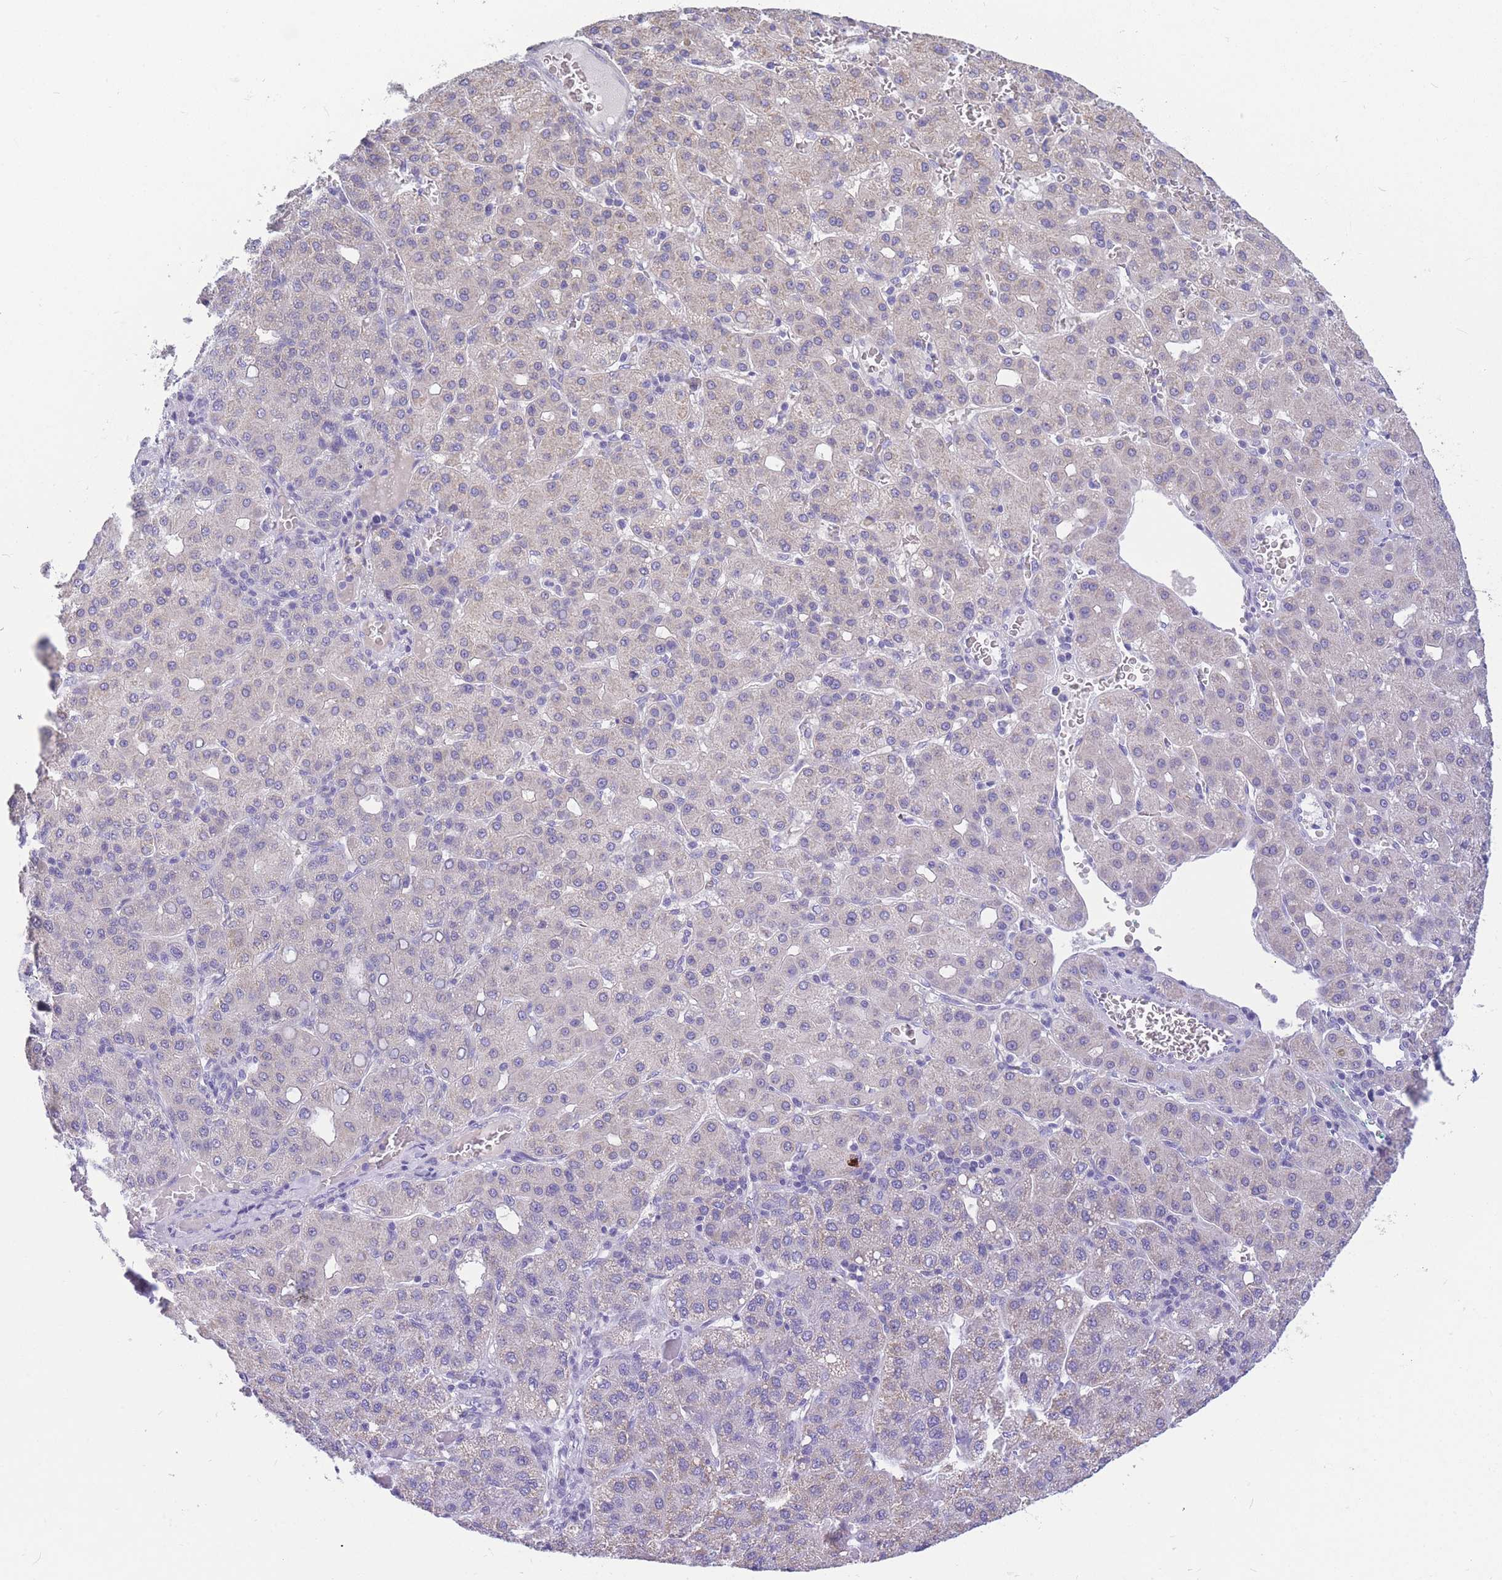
{"staining": {"intensity": "negative", "quantity": "none", "location": "none"}, "tissue": "liver cancer", "cell_type": "Tumor cells", "image_type": "cancer", "snomed": [{"axis": "morphology", "description": "Carcinoma, Hepatocellular, NOS"}, {"axis": "topography", "description": "Liver"}], "caption": "Human liver hepatocellular carcinoma stained for a protein using immunohistochemistry demonstrates no positivity in tumor cells.", "gene": "DHRS11", "patient": {"sex": "male", "age": 65}}